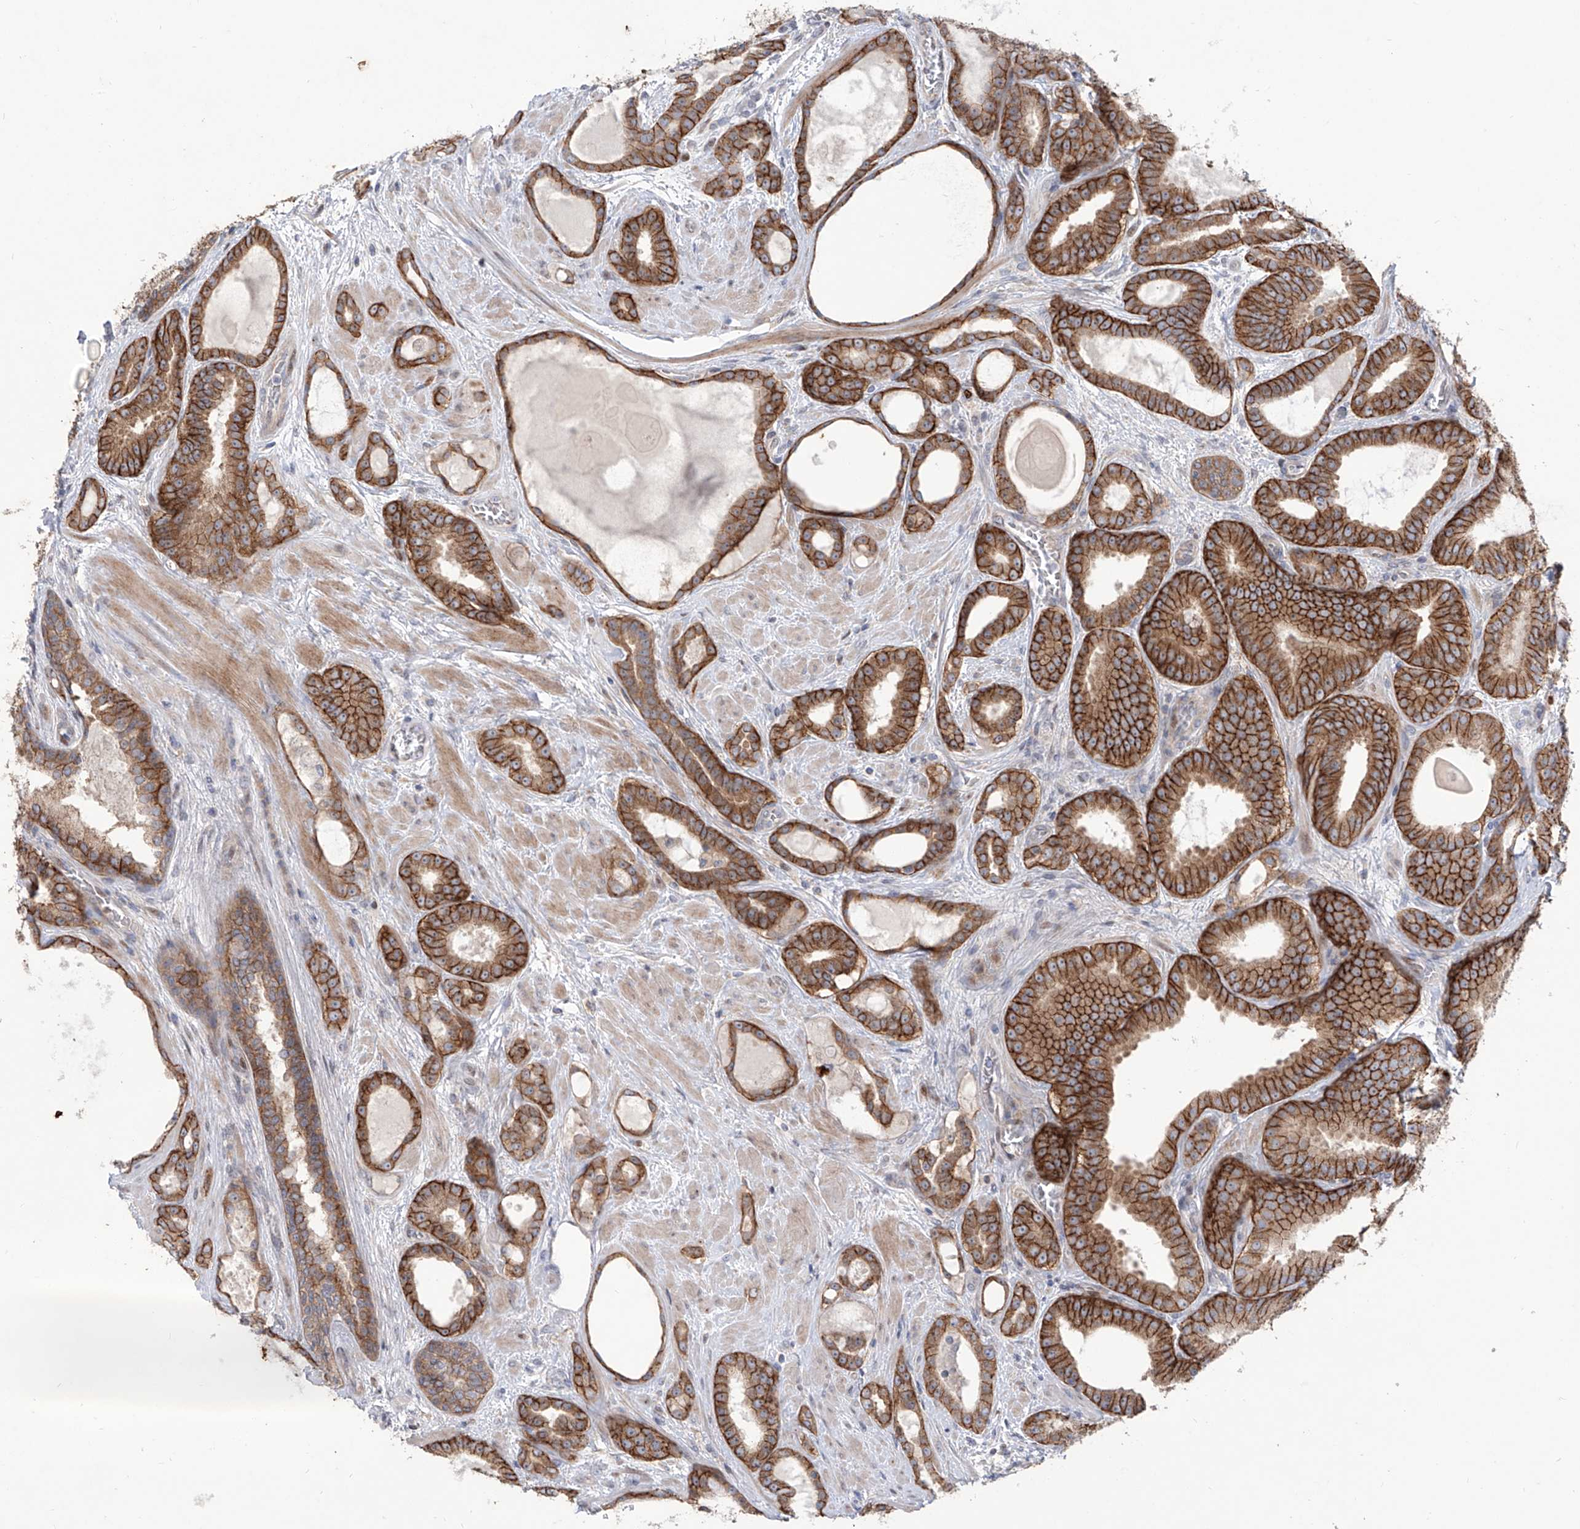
{"staining": {"intensity": "strong", "quantity": ">75%", "location": "cytoplasmic/membranous"}, "tissue": "prostate cancer", "cell_type": "Tumor cells", "image_type": "cancer", "snomed": [{"axis": "morphology", "description": "Adenocarcinoma, High grade"}, {"axis": "topography", "description": "Prostate"}], "caption": "High-power microscopy captured an immunohistochemistry photomicrograph of adenocarcinoma (high-grade) (prostate), revealing strong cytoplasmic/membranous expression in approximately >75% of tumor cells.", "gene": "LRRC1", "patient": {"sex": "male", "age": 60}}